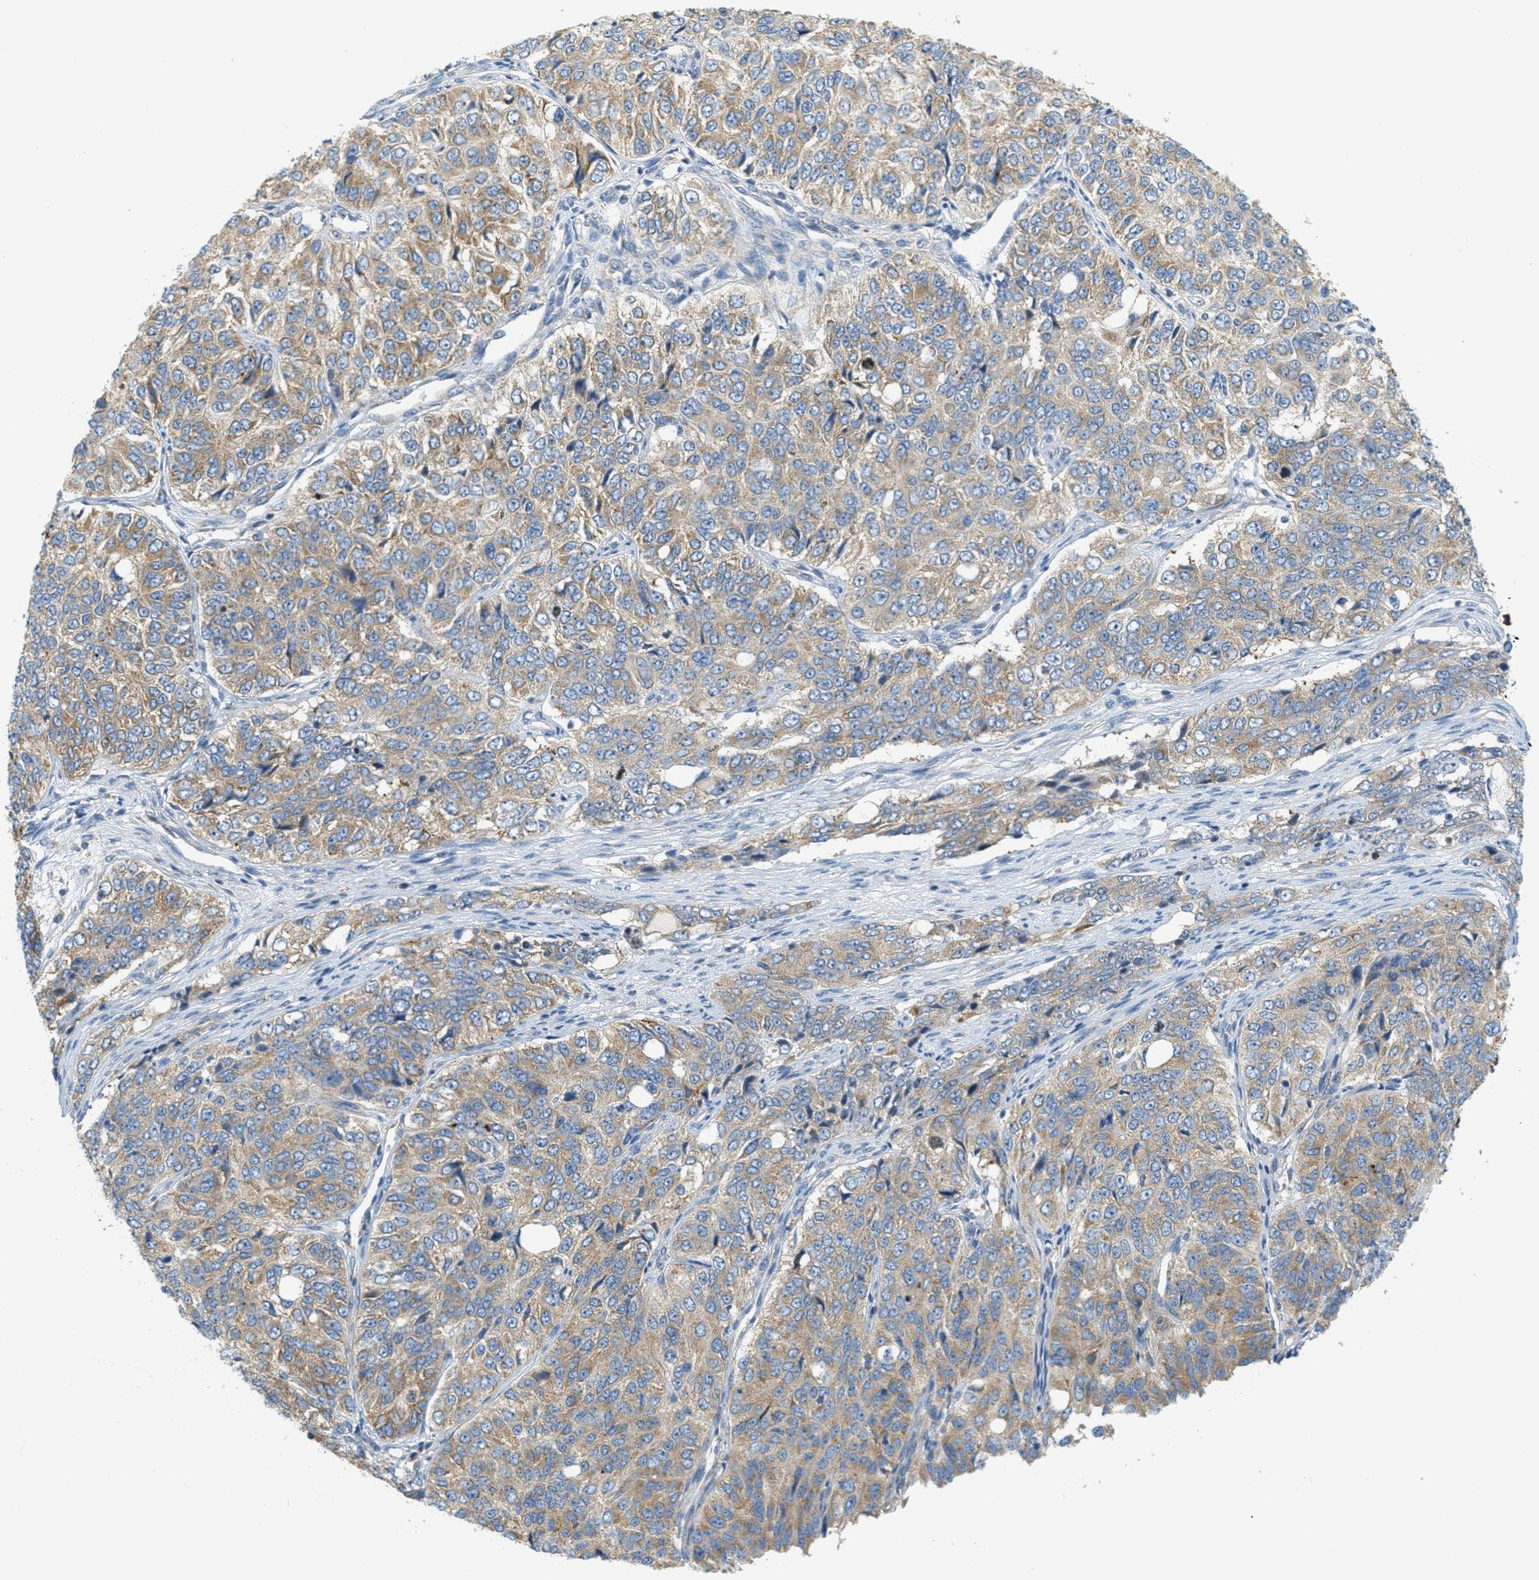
{"staining": {"intensity": "moderate", "quantity": ">75%", "location": "cytoplasmic/membranous"}, "tissue": "ovarian cancer", "cell_type": "Tumor cells", "image_type": "cancer", "snomed": [{"axis": "morphology", "description": "Carcinoma, endometroid"}, {"axis": "topography", "description": "Ovary"}], "caption": "Ovarian cancer was stained to show a protein in brown. There is medium levels of moderate cytoplasmic/membranous expression in approximately >75% of tumor cells.", "gene": "ABCF1", "patient": {"sex": "female", "age": 51}}